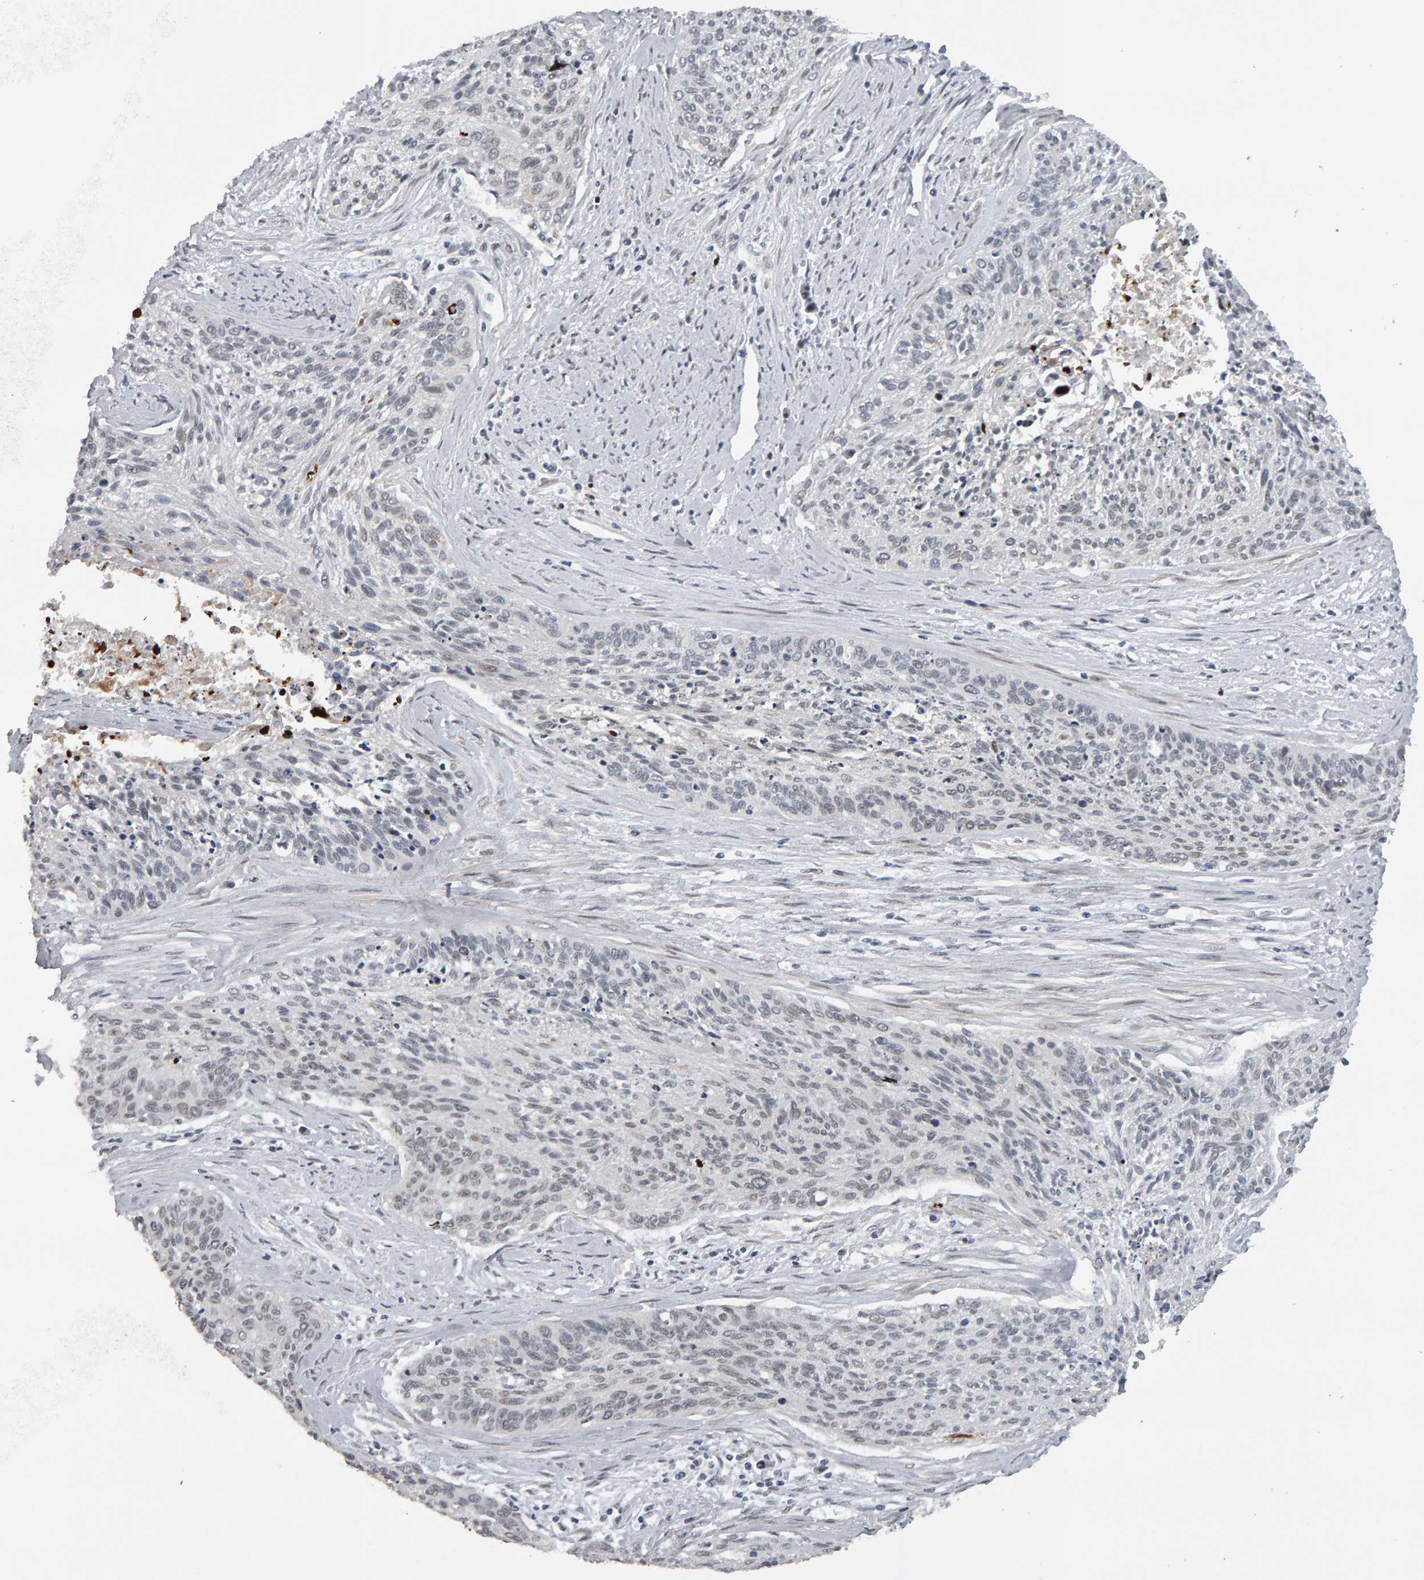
{"staining": {"intensity": "negative", "quantity": "none", "location": "none"}, "tissue": "cervical cancer", "cell_type": "Tumor cells", "image_type": "cancer", "snomed": [{"axis": "morphology", "description": "Squamous cell carcinoma, NOS"}, {"axis": "topography", "description": "Cervix"}], "caption": "Tumor cells are negative for protein expression in human squamous cell carcinoma (cervical).", "gene": "IPO8", "patient": {"sex": "female", "age": 55}}